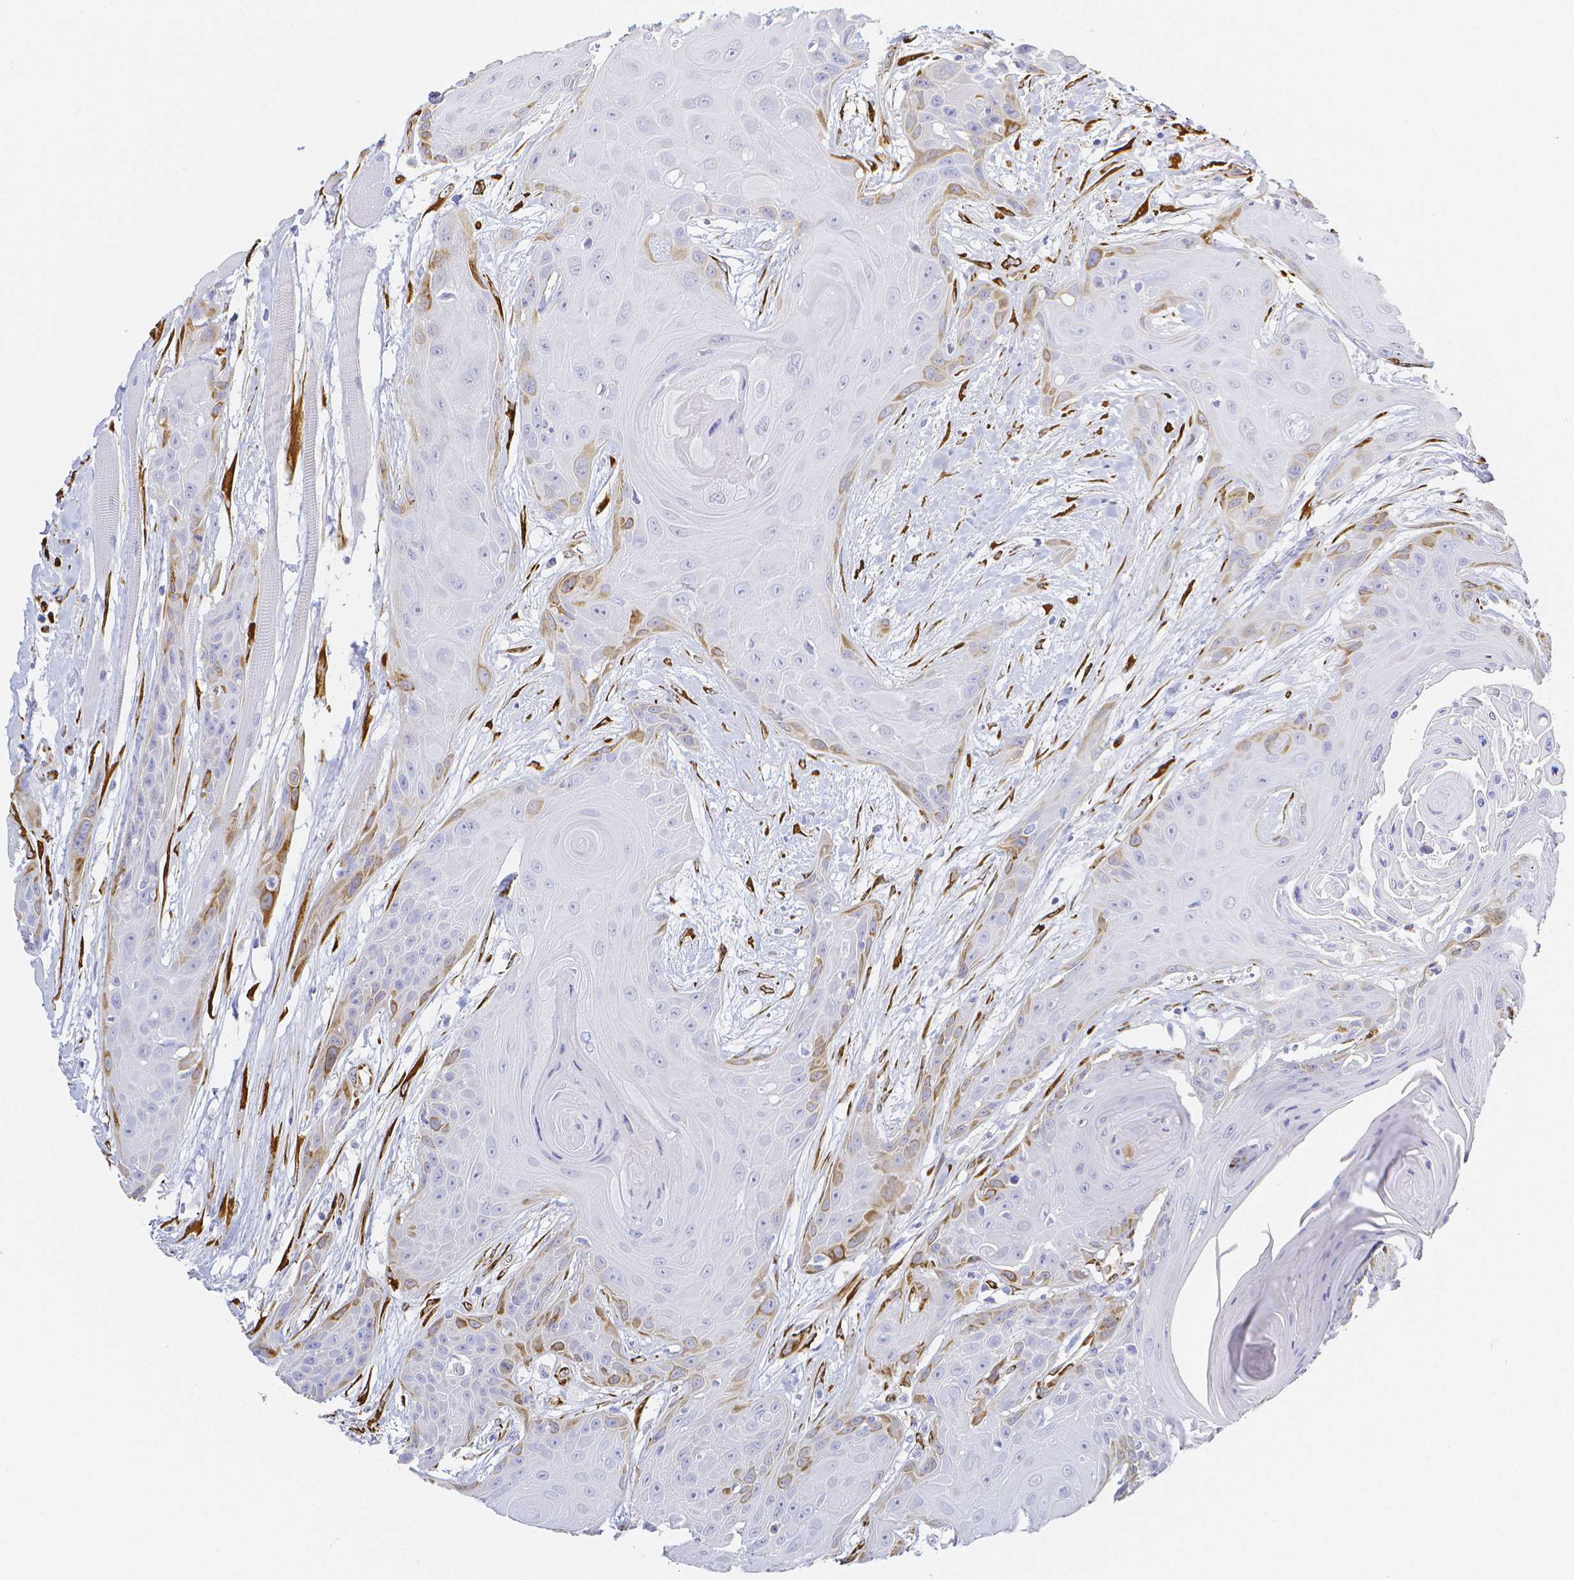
{"staining": {"intensity": "weak", "quantity": "<25%", "location": "cytoplasmic/membranous"}, "tissue": "head and neck cancer", "cell_type": "Tumor cells", "image_type": "cancer", "snomed": [{"axis": "morphology", "description": "Squamous cell carcinoma, NOS"}, {"axis": "topography", "description": "Head-Neck"}], "caption": "Head and neck cancer was stained to show a protein in brown. There is no significant expression in tumor cells.", "gene": "SMURF1", "patient": {"sex": "female", "age": 73}}